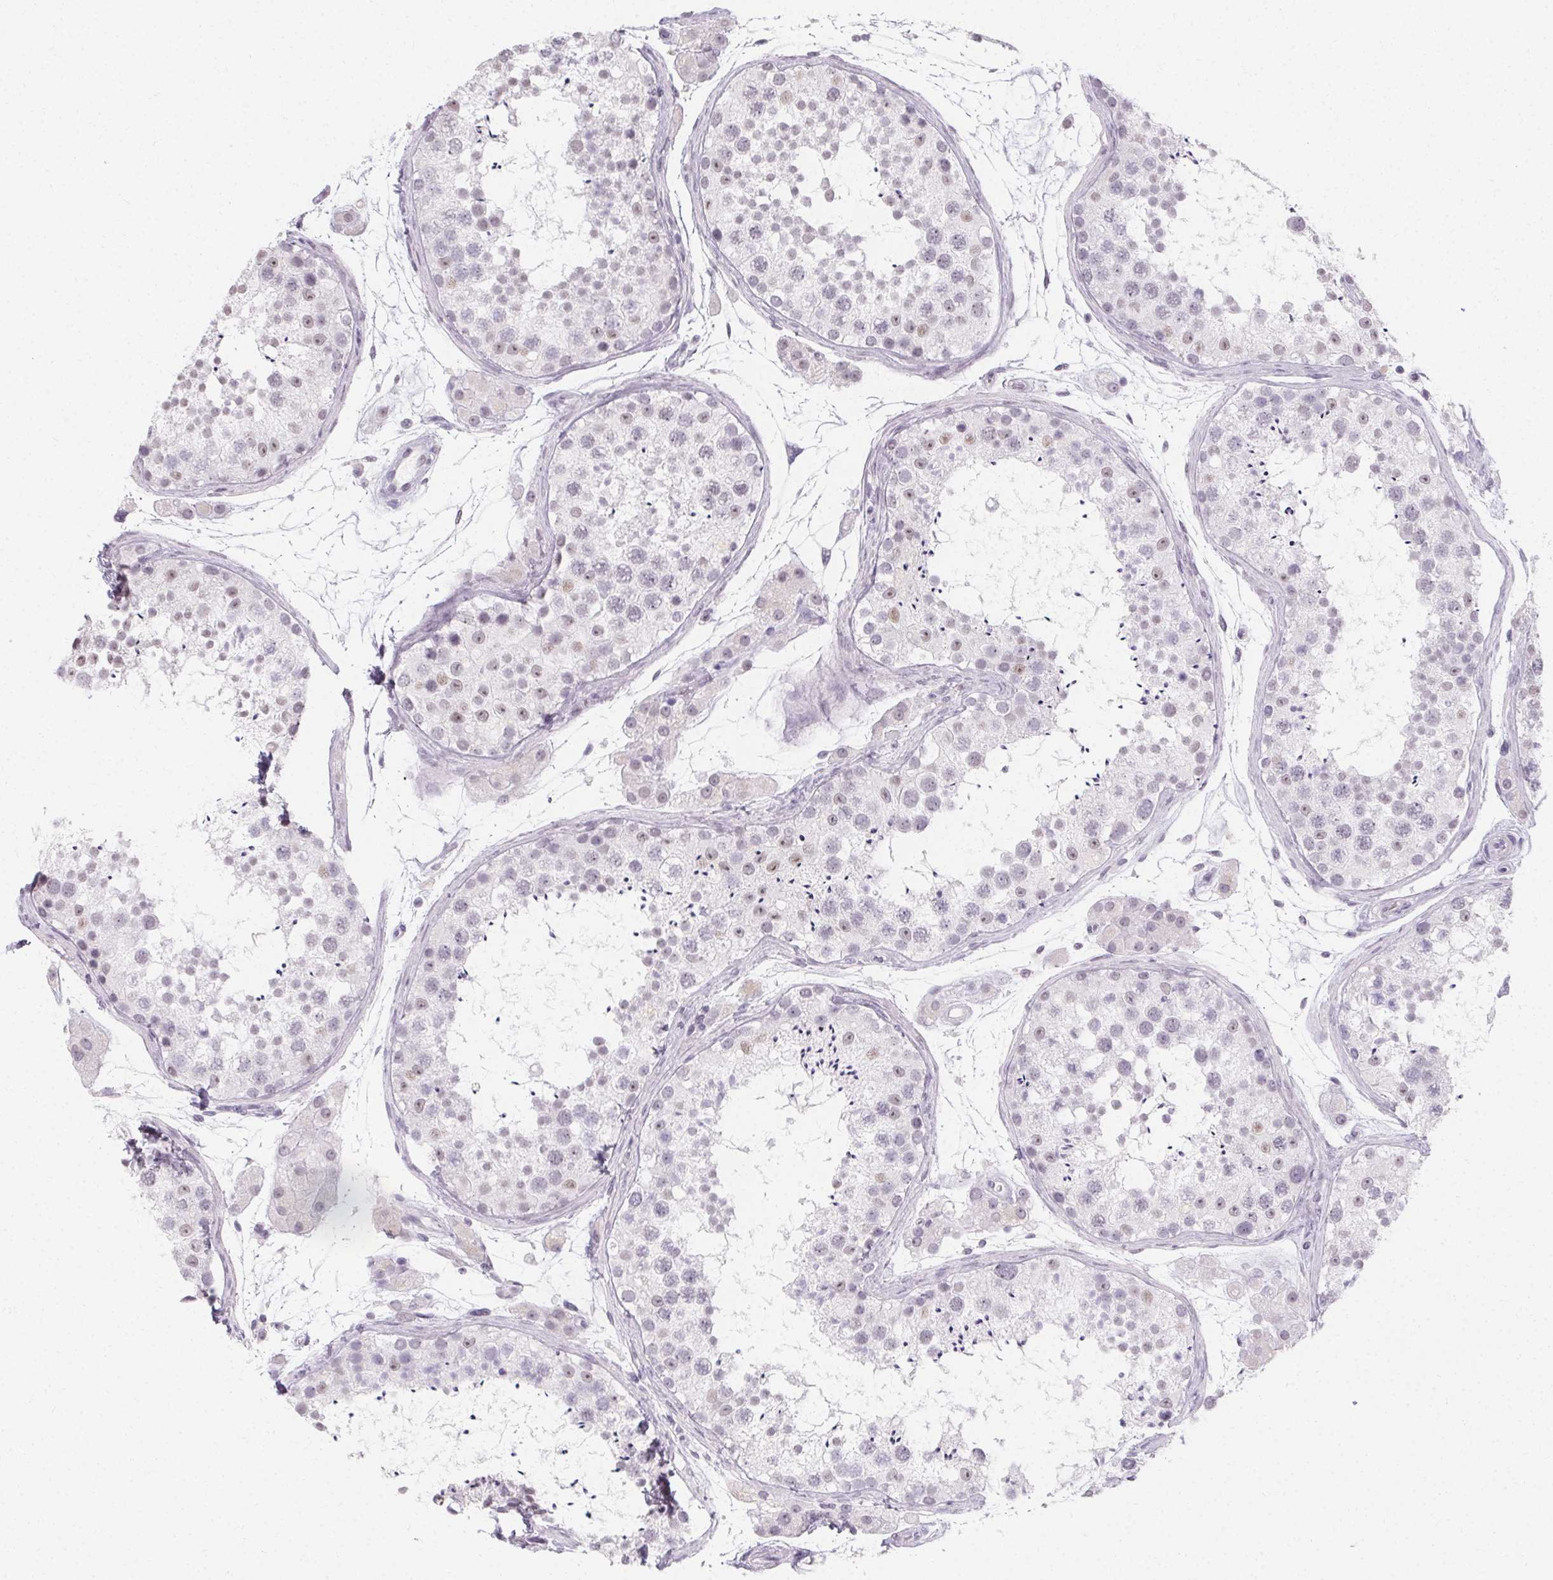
{"staining": {"intensity": "weak", "quantity": "<25%", "location": "nuclear"}, "tissue": "testis", "cell_type": "Cells in seminiferous ducts", "image_type": "normal", "snomed": [{"axis": "morphology", "description": "Normal tissue, NOS"}, {"axis": "topography", "description": "Testis"}], "caption": "This micrograph is of normal testis stained with IHC to label a protein in brown with the nuclei are counter-stained blue. There is no positivity in cells in seminiferous ducts. (DAB (3,3'-diaminobenzidine) immunohistochemistry with hematoxylin counter stain).", "gene": "SYNPR", "patient": {"sex": "male", "age": 41}}